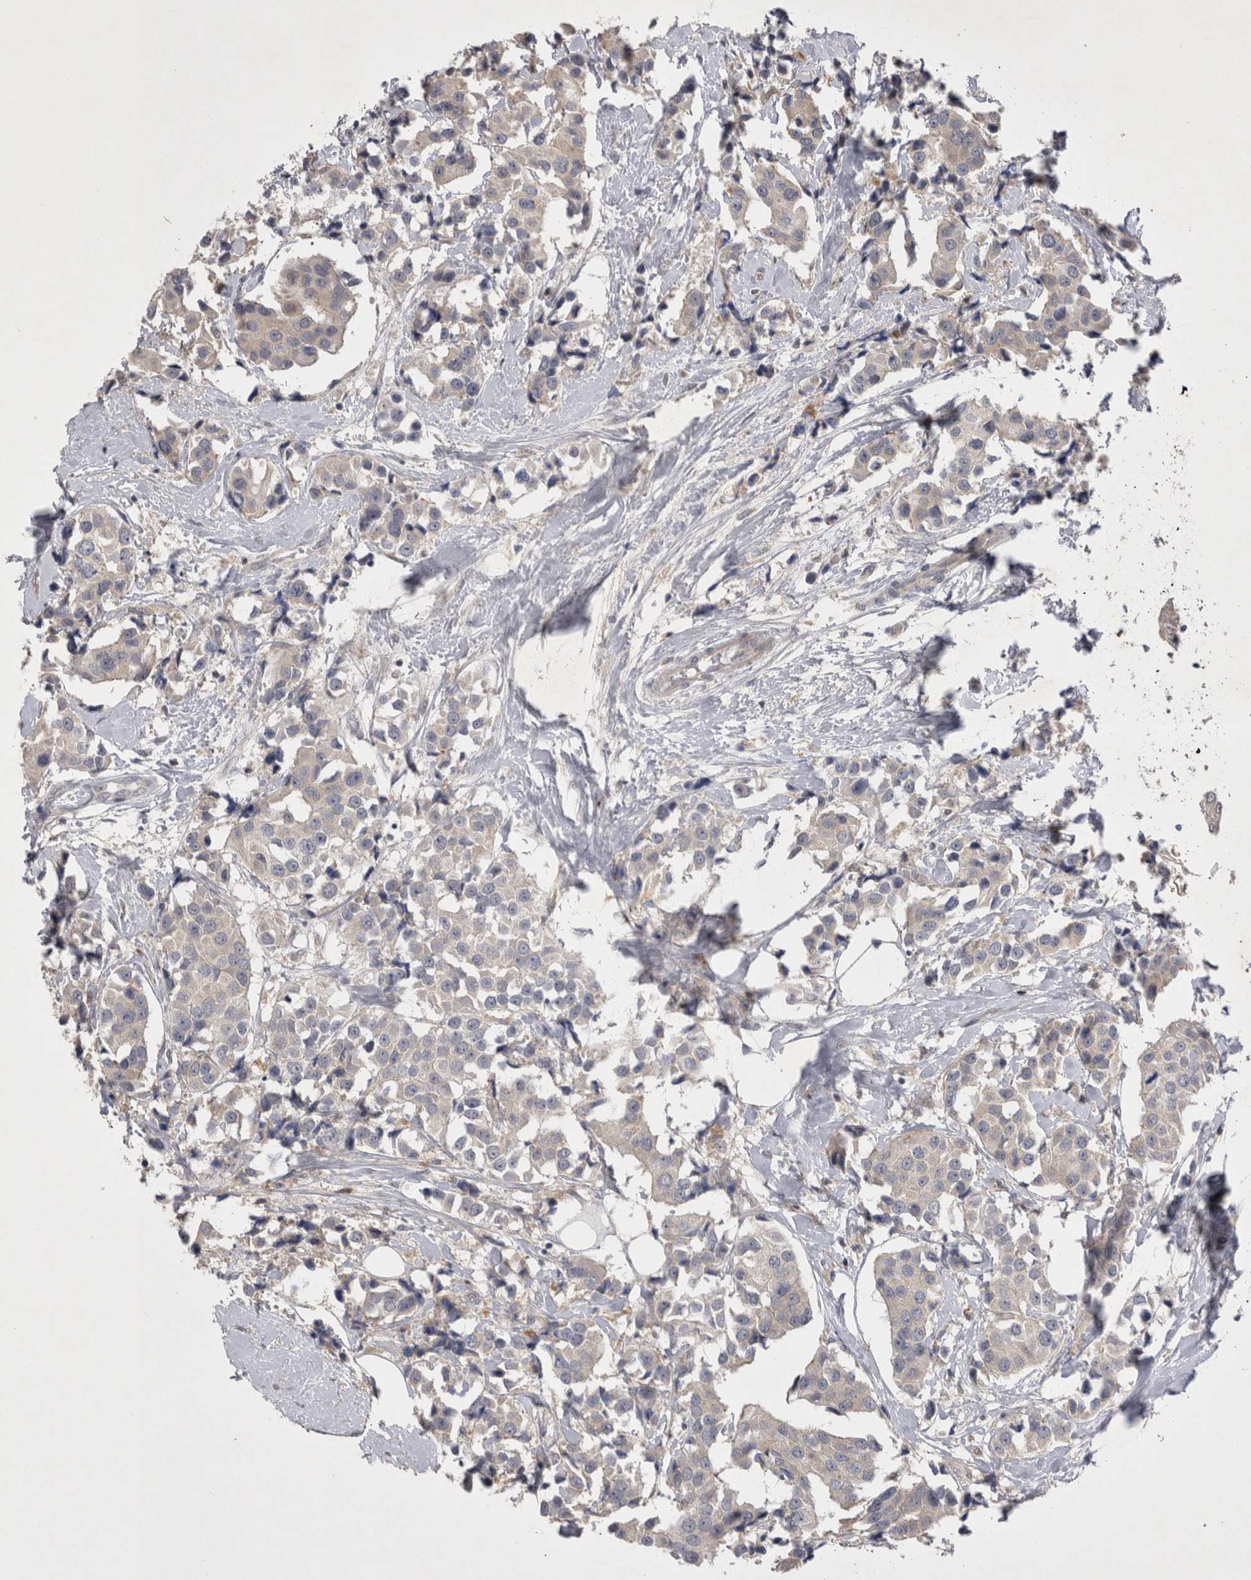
{"staining": {"intensity": "negative", "quantity": "none", "location": "none"}, "tissue": "breast cancer", "cell_type": "Tumor cells", "image_type": "cancer", "snomed": [{"axis": "morphology", "description": "Normal tissue, NOS"}, {"axis": "morphology", "description": "Duct carcinoma"}, {"axis": "topography", "description": "Breast"}], "caption": "High power microscopy micrograph of an immunohistochemistry (IHC) histopathology image of intraductal carcinoma (breast), revealing no significant staining in tumor cells.", "gene": "CTBS", "patient": {"sex": "female", "age": 39}}